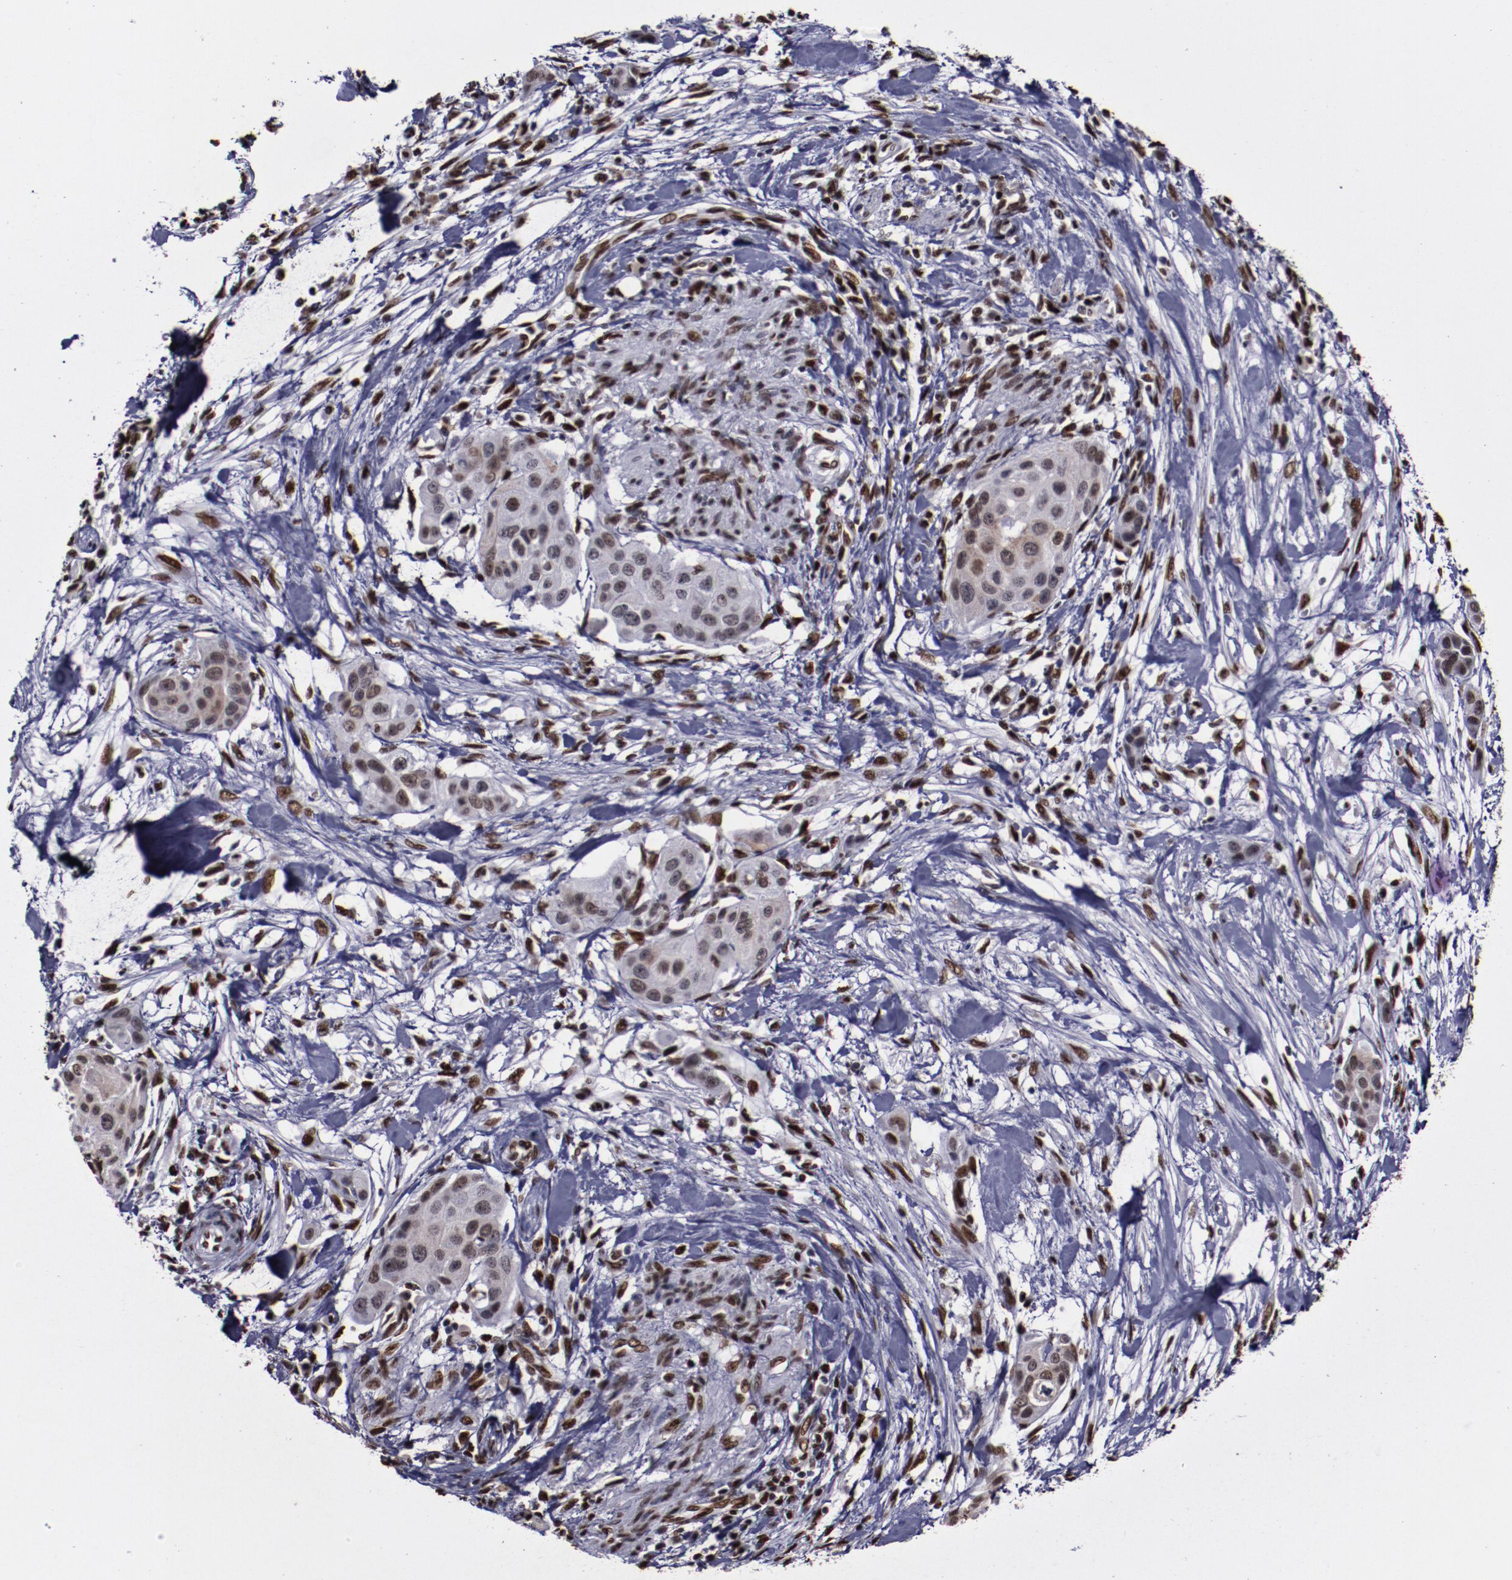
{"staining": {"intensity": "moderate", "quantity": "25%-75%", "location": "nuclear"}, "tissue": "pancreatic cancer", "cell_type": "Tumor cells", "image_type": "cancer", "snomed": [{"axis": "morphology", "description": "Adenocarcinoma, NOS"}, {"axis": "topography", "description": "Pancreas"}], "caption": "Pancreatic cancer stained with a brown dye reveals moderate nuclear positive staining in approximately 25%-75% of tumor cells.", "gene": "APEX1", "patient": {"sex": "female", "age": 60}}